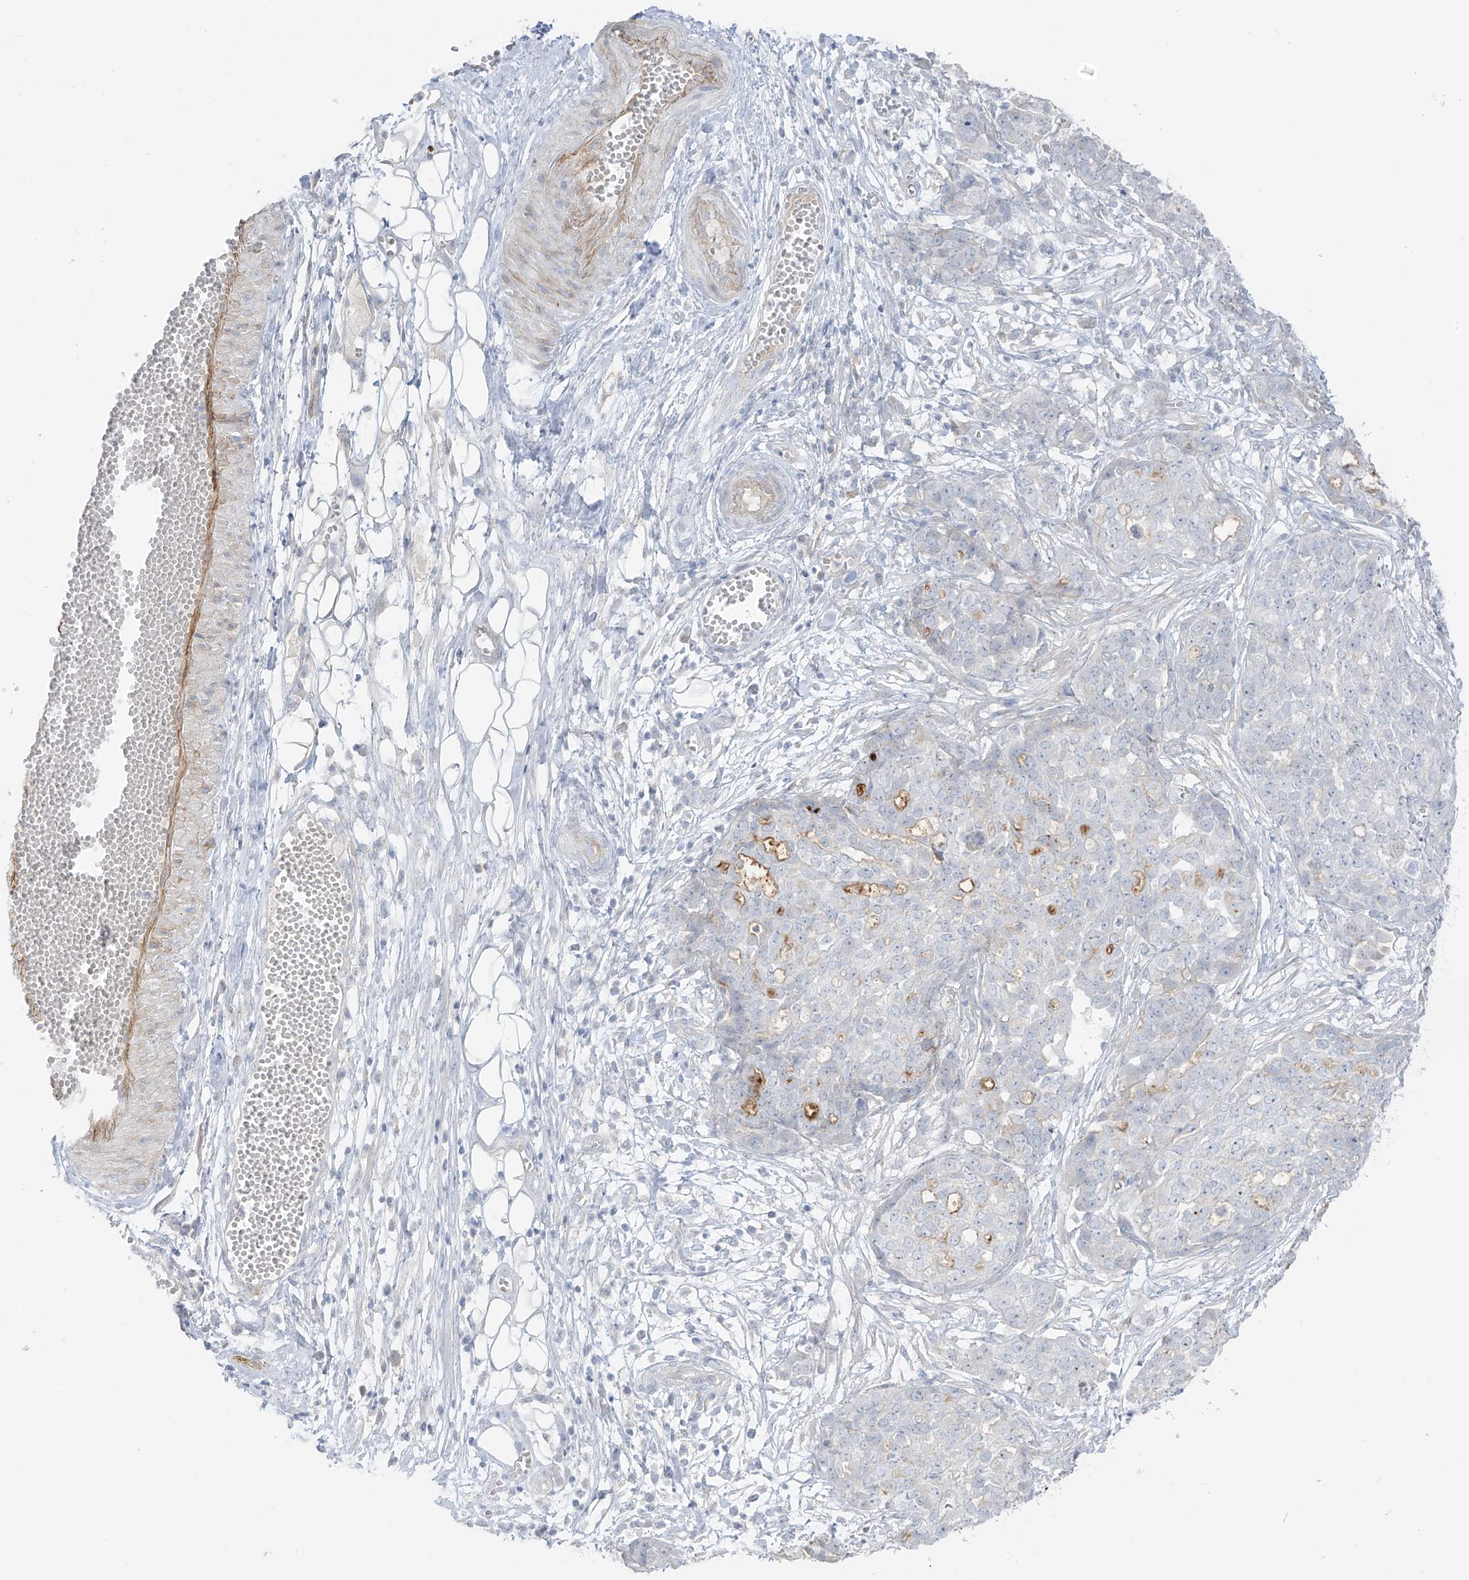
{"staining": {"intensity": "moderate", "quantity": "<25%", "location": "cytoplasmic/membranous"}, "tissue": "ovarian cancer", "cell_type": "Tumor cells", "image_type": "cancer", "snomed": [{"axis": "morphology", "description": "Cystadenocarcinoma, serous, NOS"}, {"axis": "topography", "description": "Soft tissue"}, {"axis": "topography", "description": "Ovary"}], "caption": "Ovarian cancer (serous cystadenocarcinoma) stained with a brown dye displays moderate cytoplasmic/membranous positive positivity in approximately <25% of tumor cells.", "gene": "C11orf87", "patient": {"sex": "female", "age": 57}}